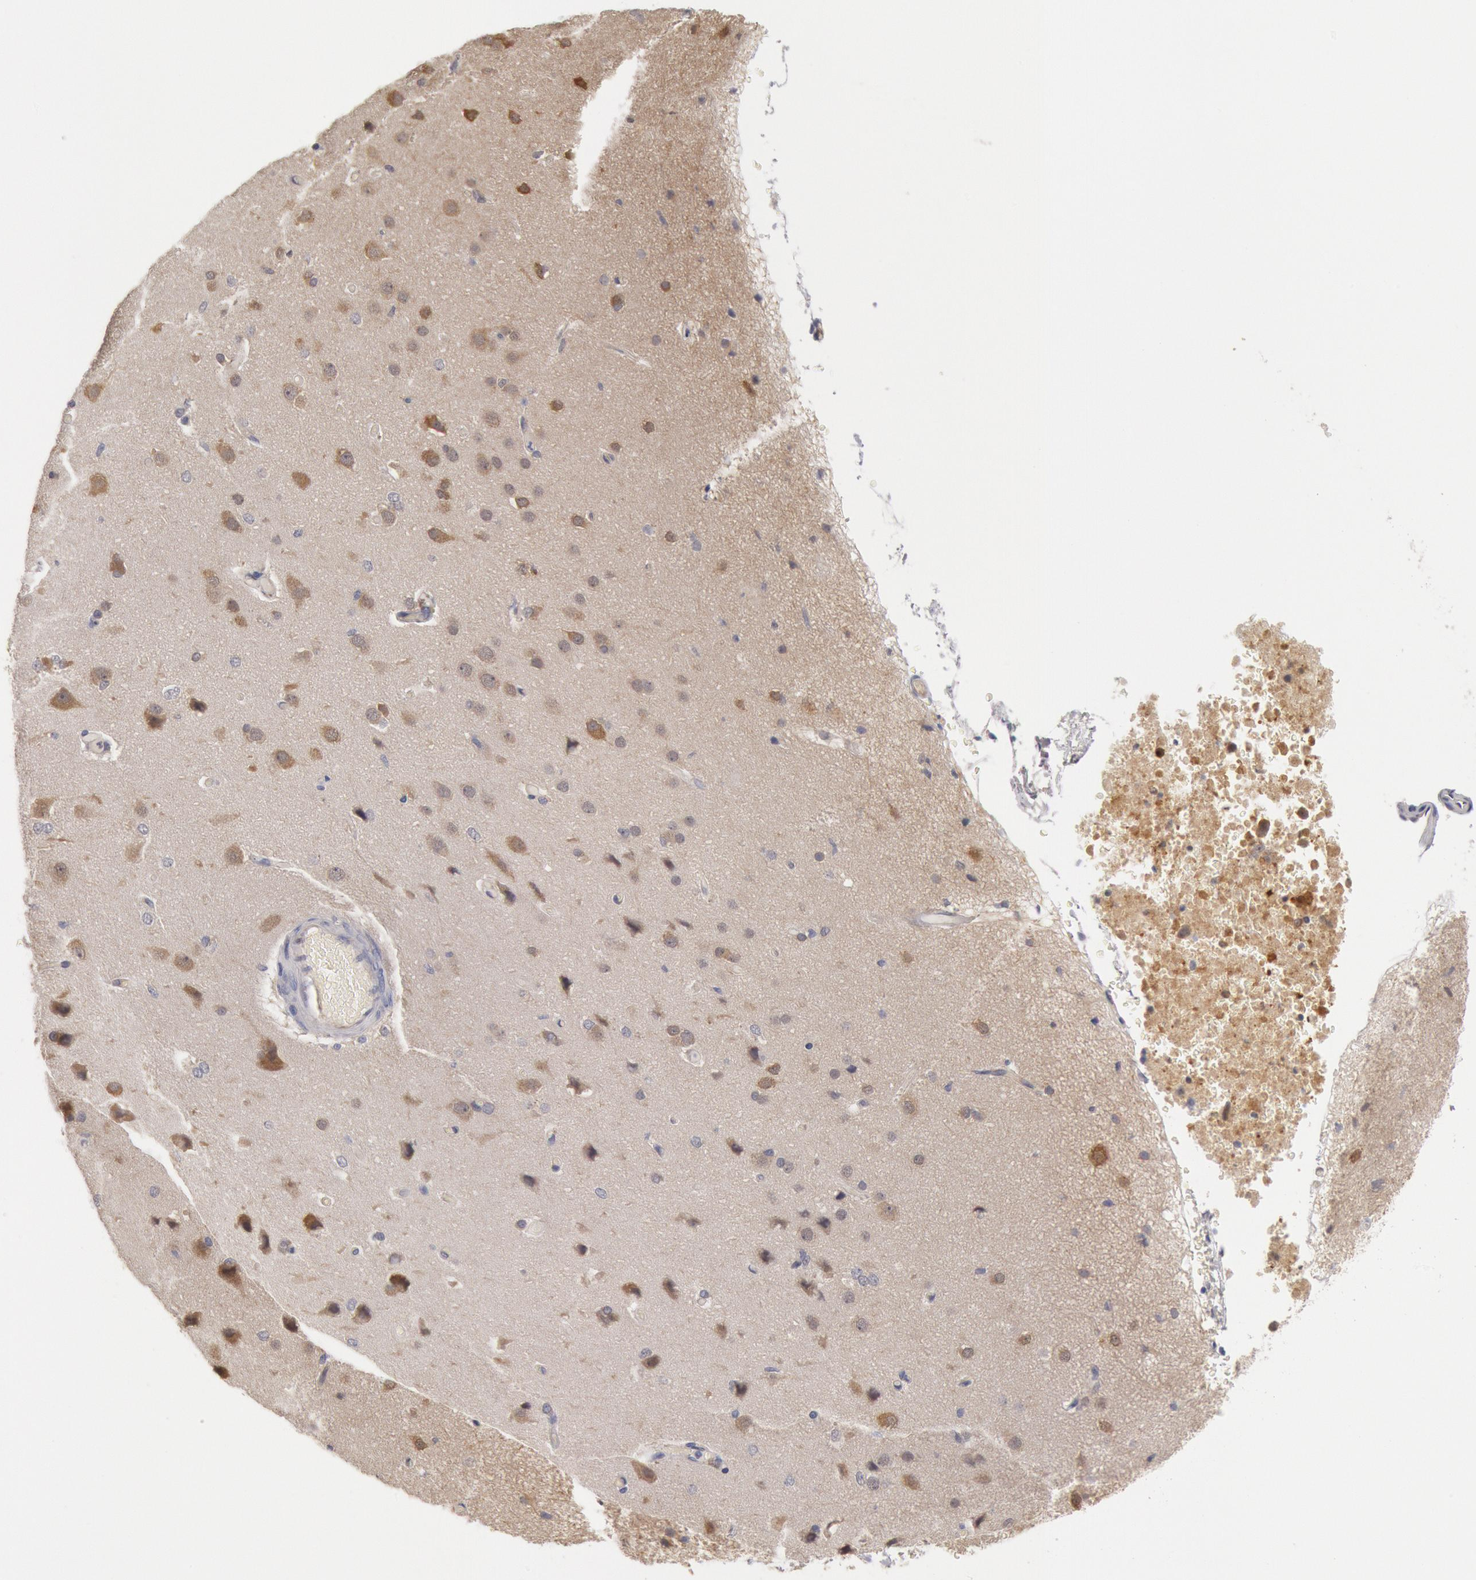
{"staining": {"intensity": "moderate", "quantity": "<25%", "location": "cytoplasmic/membranous"}, "tissue": "cerebral cortex", "cell_type": "Endothelial cells", "image_type": "normal", "snomed": [{"axis": "morphology", "description": "Normal tissue, NOS"}, {"axis": "morphology", "description": "Glioma, malignant, High grade"}, {"axis": "topography", "description": "Cerebral cortex"}], "caption": "Approximately <25% of endothelial cells in benign cerebral cortex show moderate cytoplasmic/membranous protein positivity as visualized by brown immunohistochemical staining.", "gene": "DNAJA1", "patient": {"sex": "male", "age": 77}}